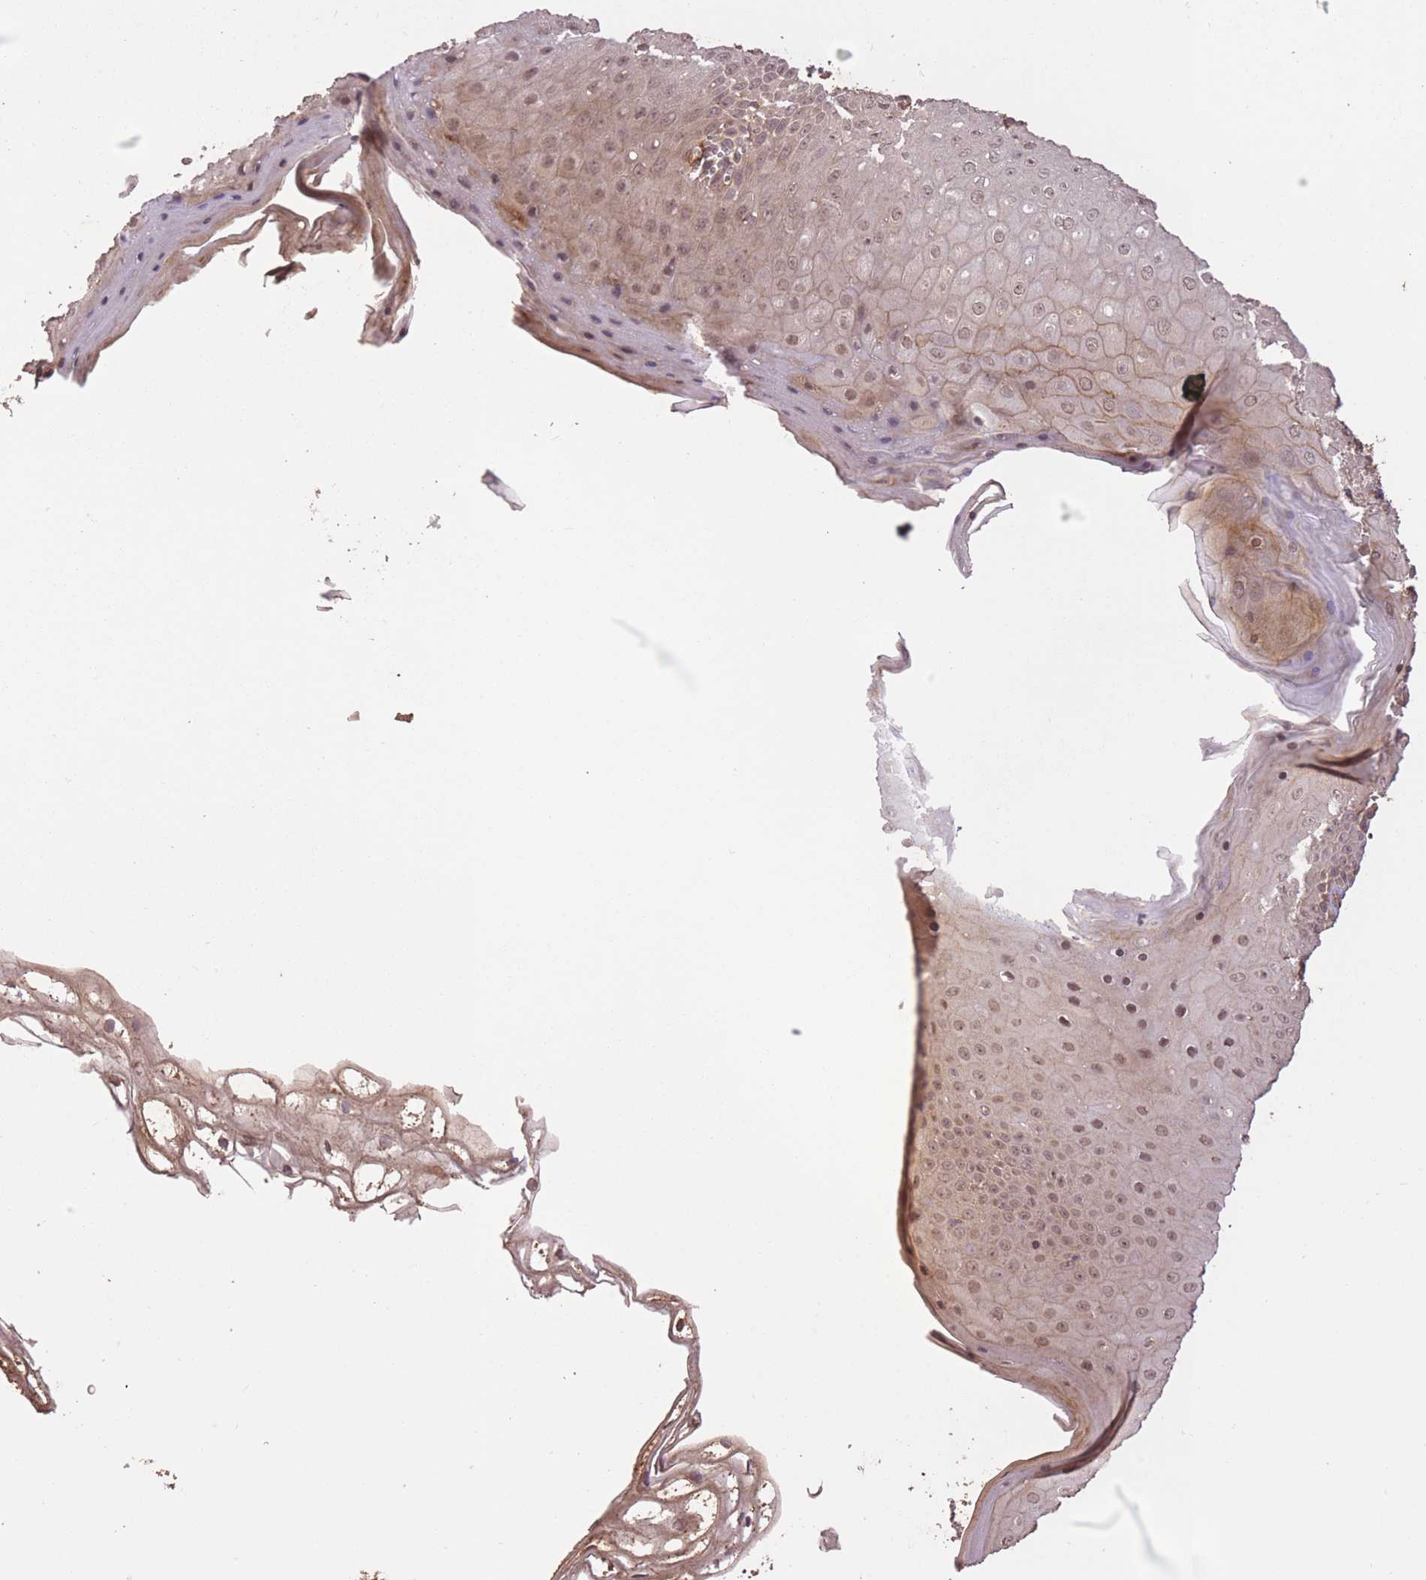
{"staining": {"intensity": "moderate", "quantity": ">75%", "location": "cytoplasmic/membranous,nuclear"}, "tissue": "skin", "cell_type": "Epidermal cells", "image_type": "normal", "snomed": [{"axis": "morphology", "description": "Normal tissue, NOS"}, {"axis": "topography", "description": "Anal"}], "caption": "Human skin stained with a protein marker exhibits moderate staining in epidermal cells.", "gene": "ERBB3", "patient": {"sex": "male", "age": 80}}